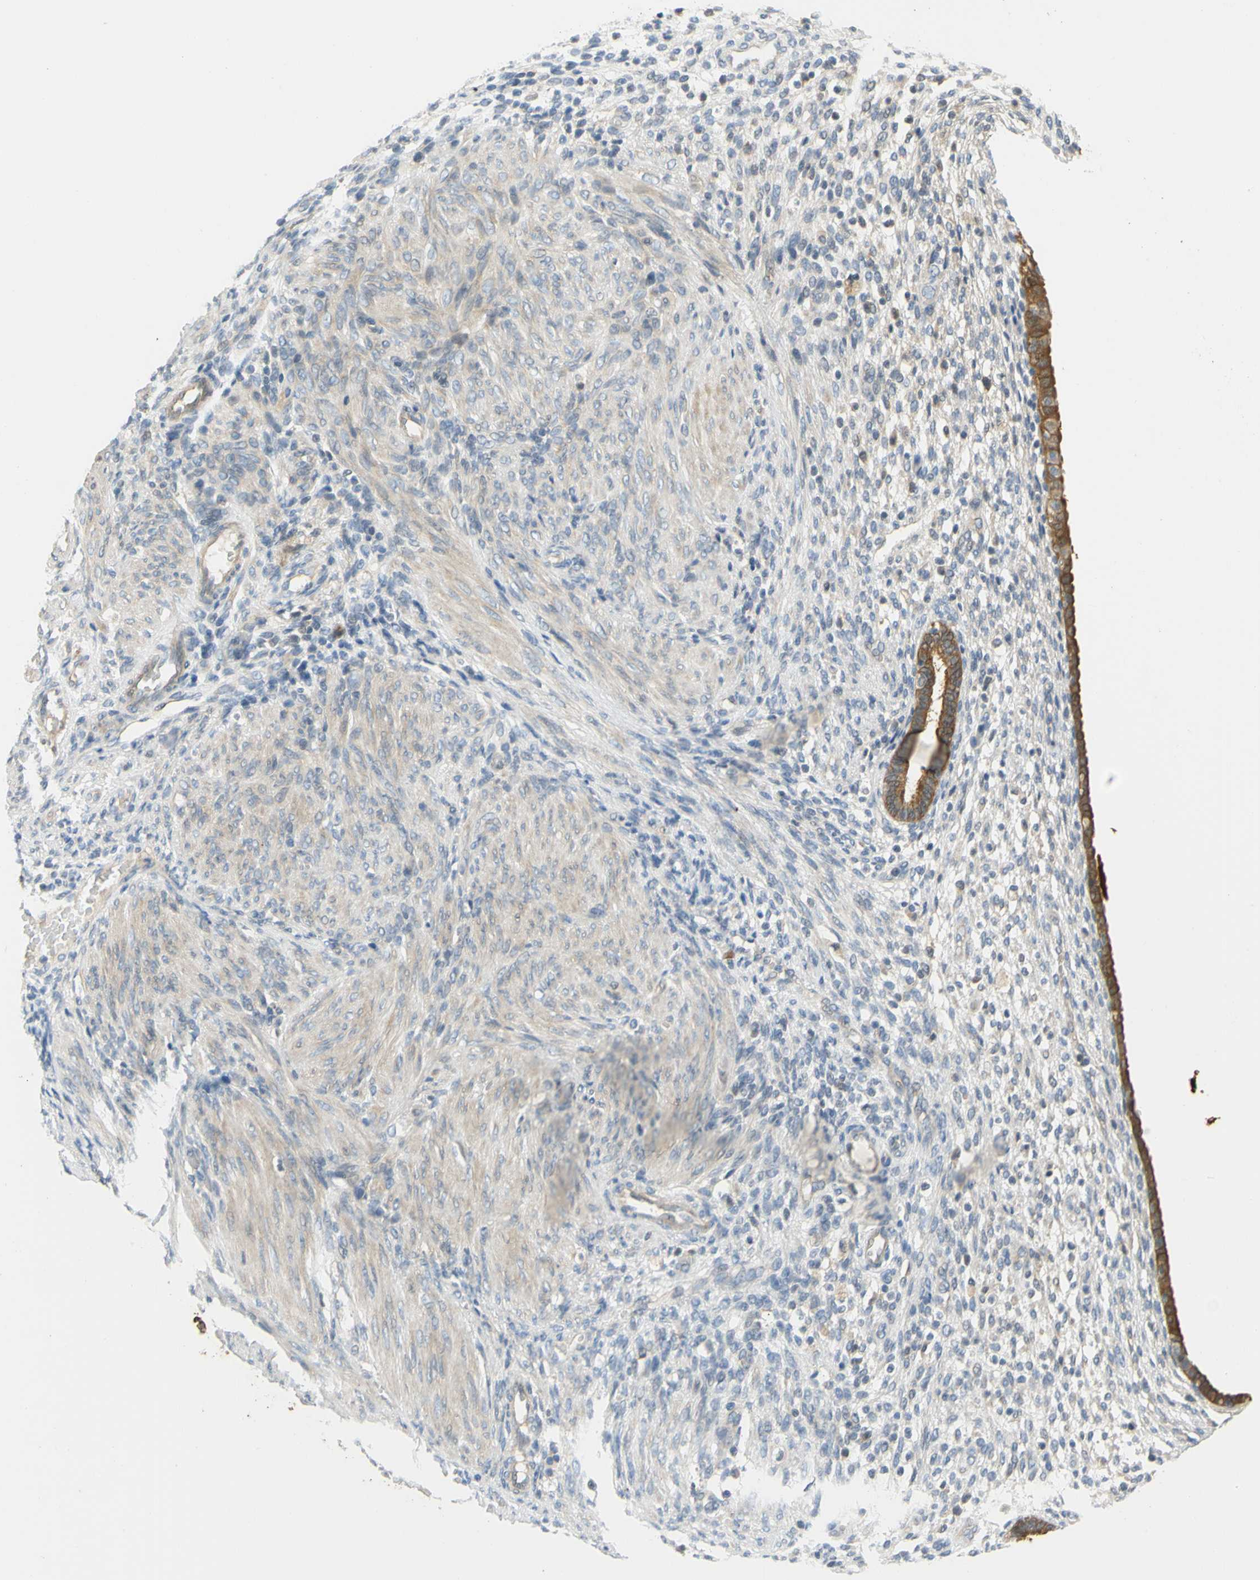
{"staining": {"intensity": "negative", "quantity": "none", "location": "none"}, "tissue": "endometrium", "cell_type": "Cells in endometrial stroma", "image_type": "normal", "snomed": [{"axis": "morphology", "description": "Normal tissue, NOS"}, {"axis": "topography", "description": "Endometrium"}], "caption": "This is an IHC photomicrograph of unremarkable endometrium. There is no staining in cells in endometrial stroma.", "gene": "CCNB2", "patient": {"sex": "female", "age": 72}}